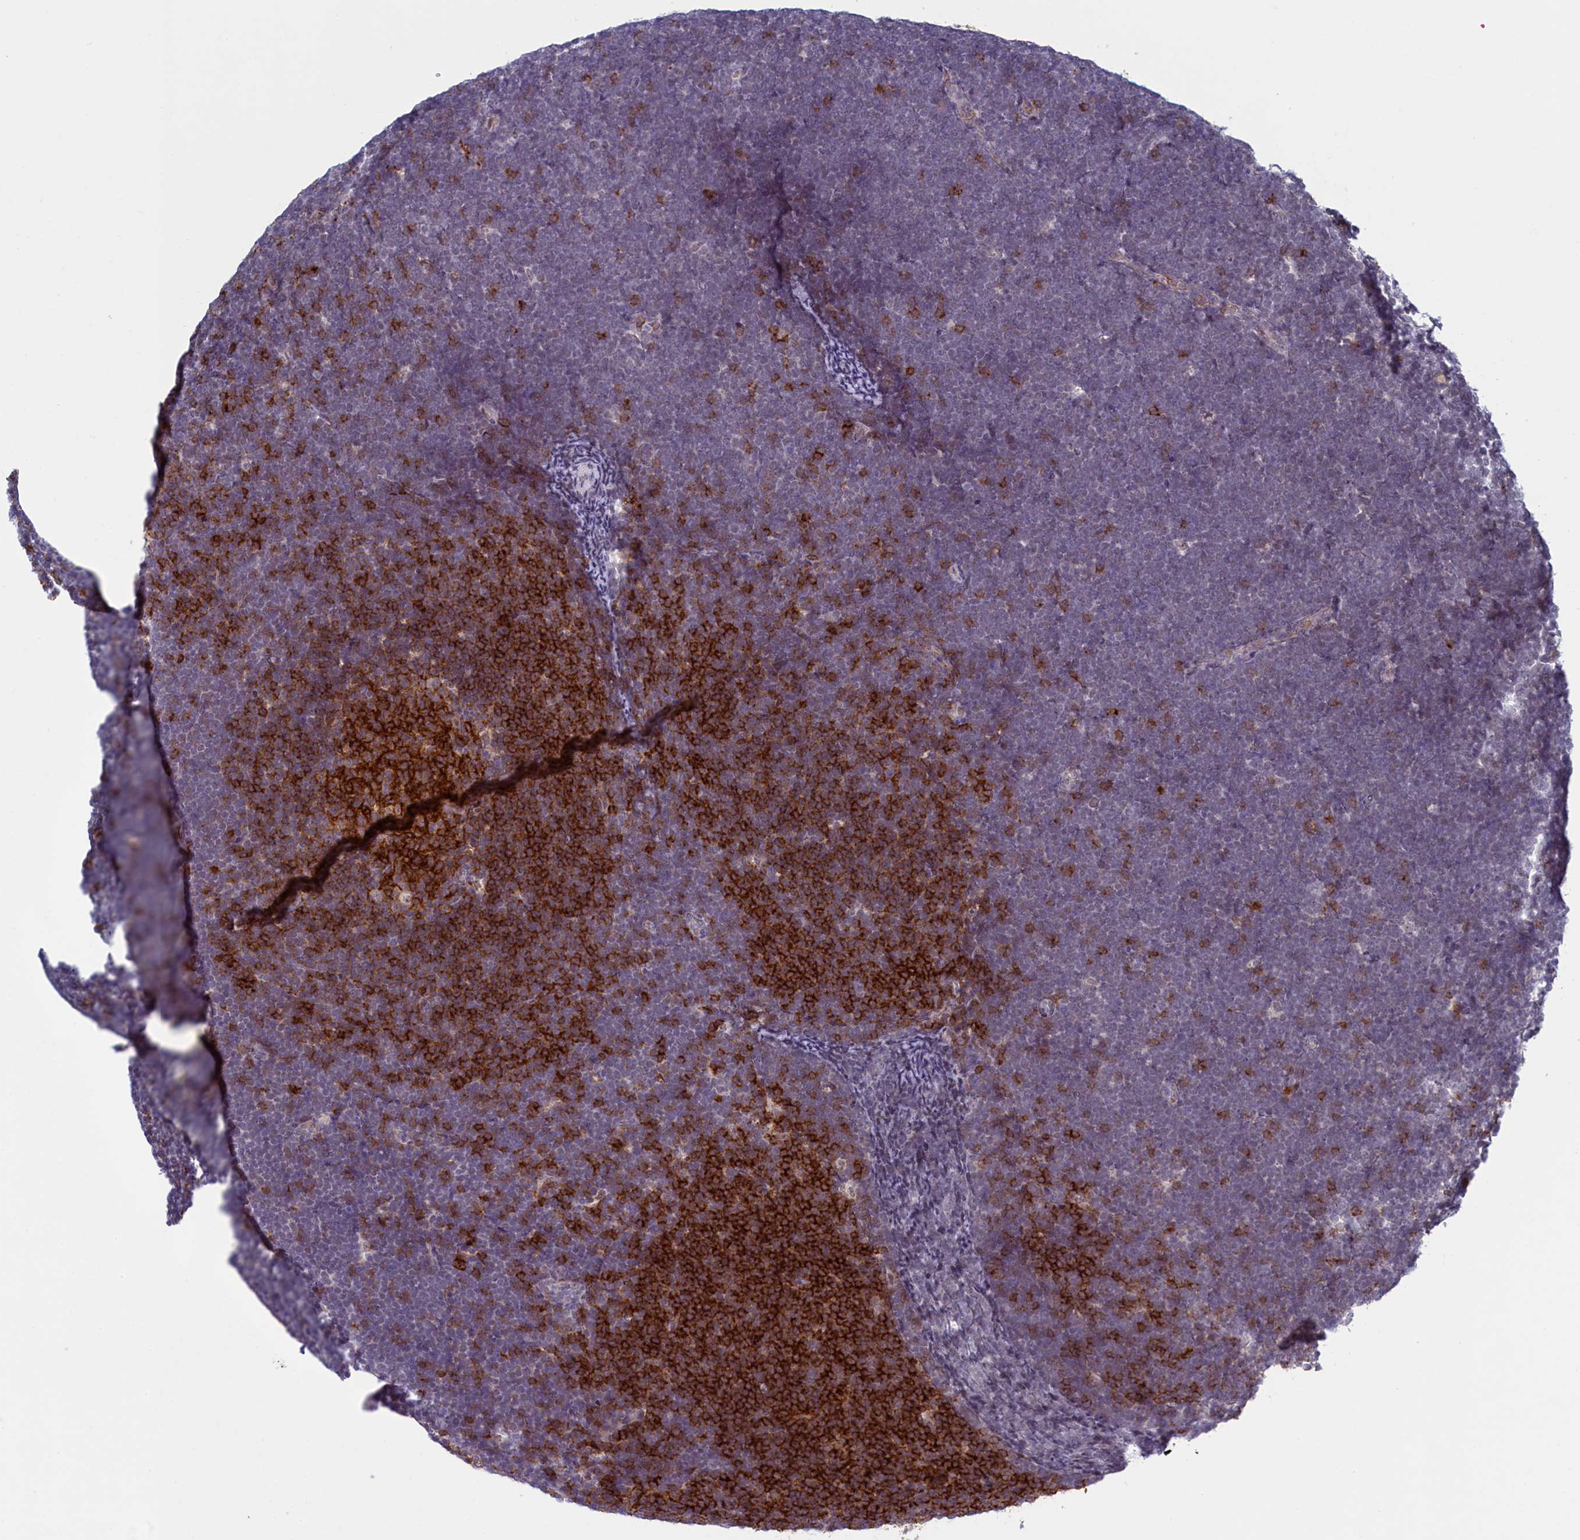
{"staining": {"intensity": "strong", "quantity": "<25%", "location": "cytoplasmic/membranous"}, "tissue": "lymphoma", "cell_type": "Tumor cells", "image_type": "cancer", "snomed": [{"axis": "morphology", "description": "Malignant lymphoma, non-Hodgkin's type, High grade"}, {"axis": "topography", "description": "Lymph node"}], "caption": "Human high-grade malignant lymphoma, non-Hodgkin's type stained for a protein (brown) displays strong cytoplasmic/membranous positive positivity in approximately <25% of tumor cells.", "gene": "ATF7IP2", "patient": {"sex": "male", "age": 13}}